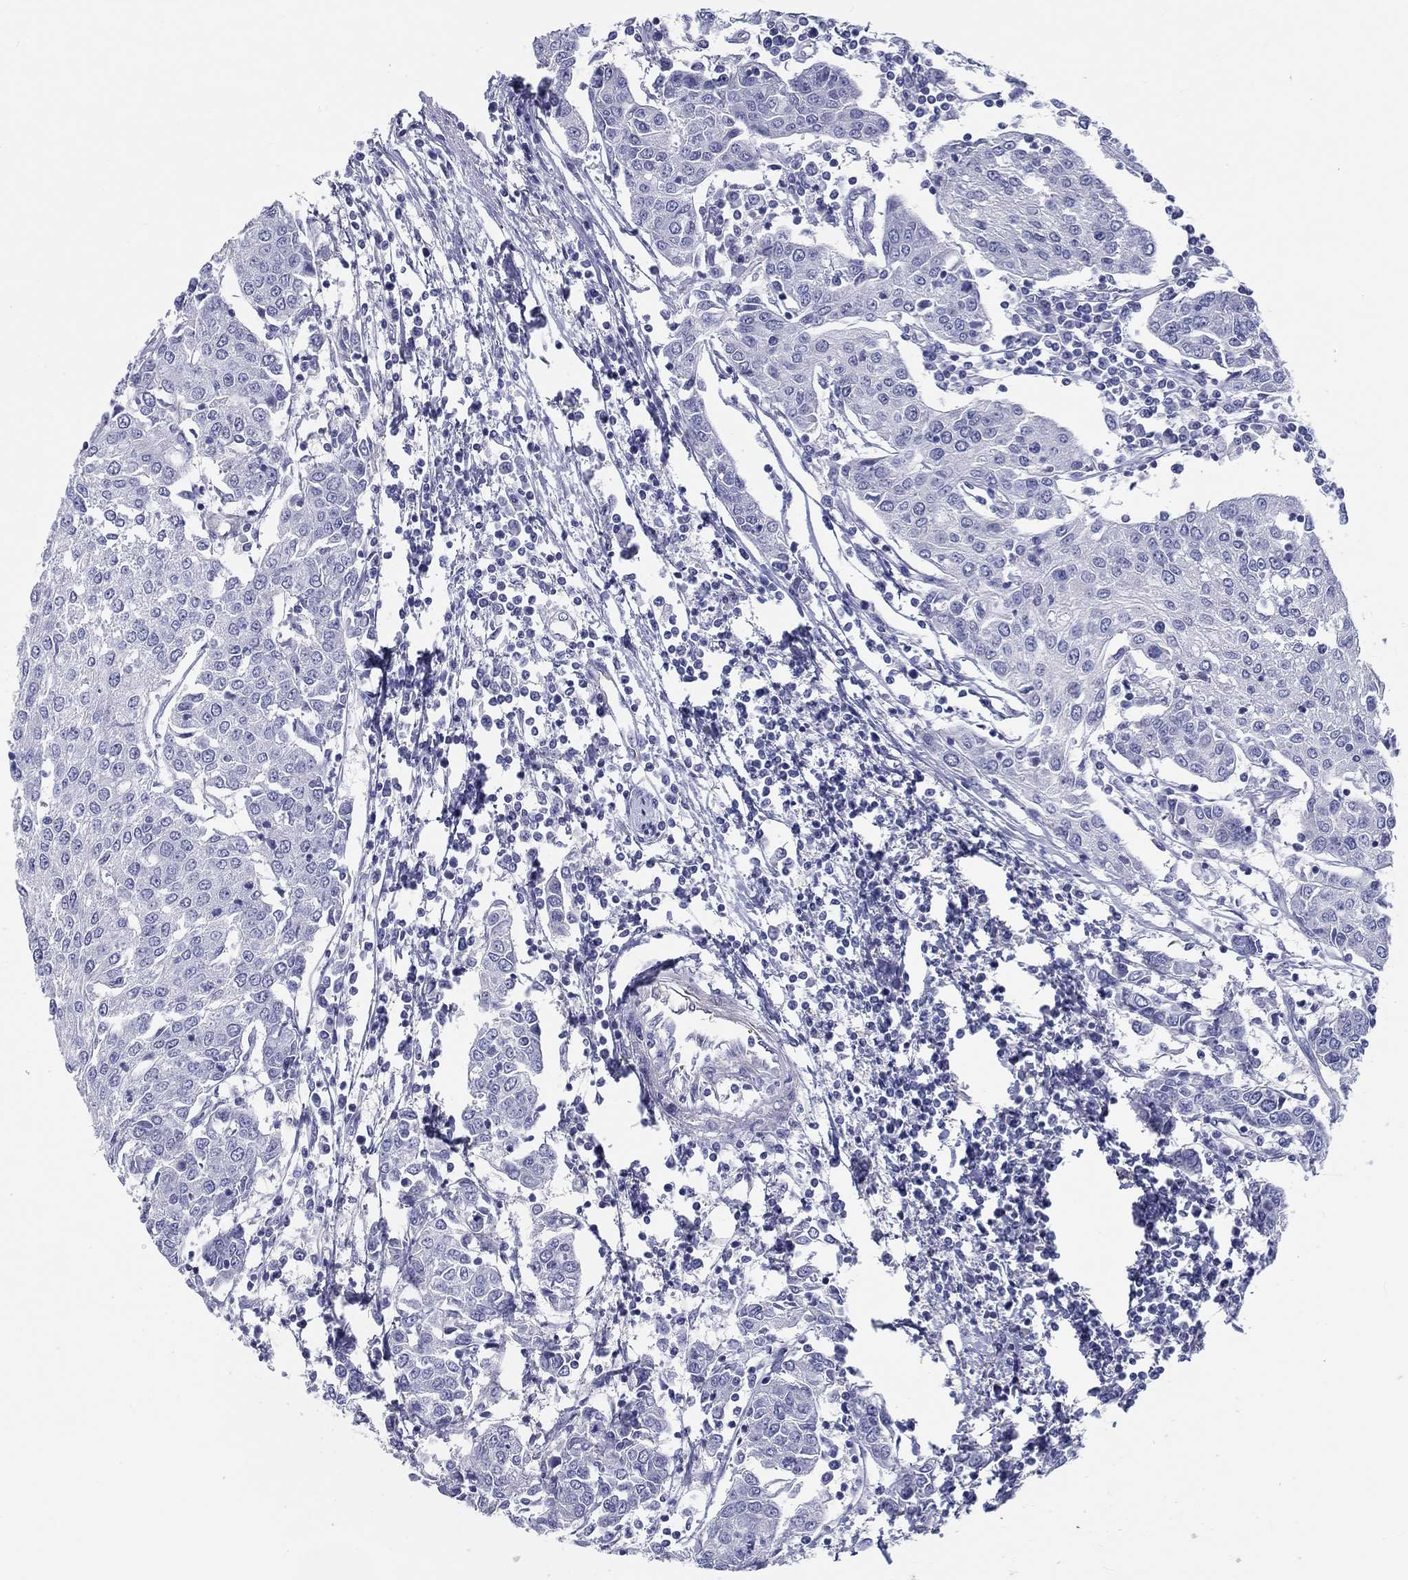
{"staining": {"intensity": "negative", "quantity": "none", "location": "none"}, "tissue": "urothelial cancer", "cell_type": "Tumor cells", "image_type": "cancer", "snomed": [{"axis": "morphology", "description": "Urothelial carcinoma, High grade"}, {"axis": "topography", "description": "Urinary bladder"}], "caption": "Urothelial cancer was stained to show a protein in brown. There is no significant expression in tumor cells. (DAB immunohistochemistry, high magnification).", "gene": "CRYGD", "patient": {"sex": "female", "age": 85}}